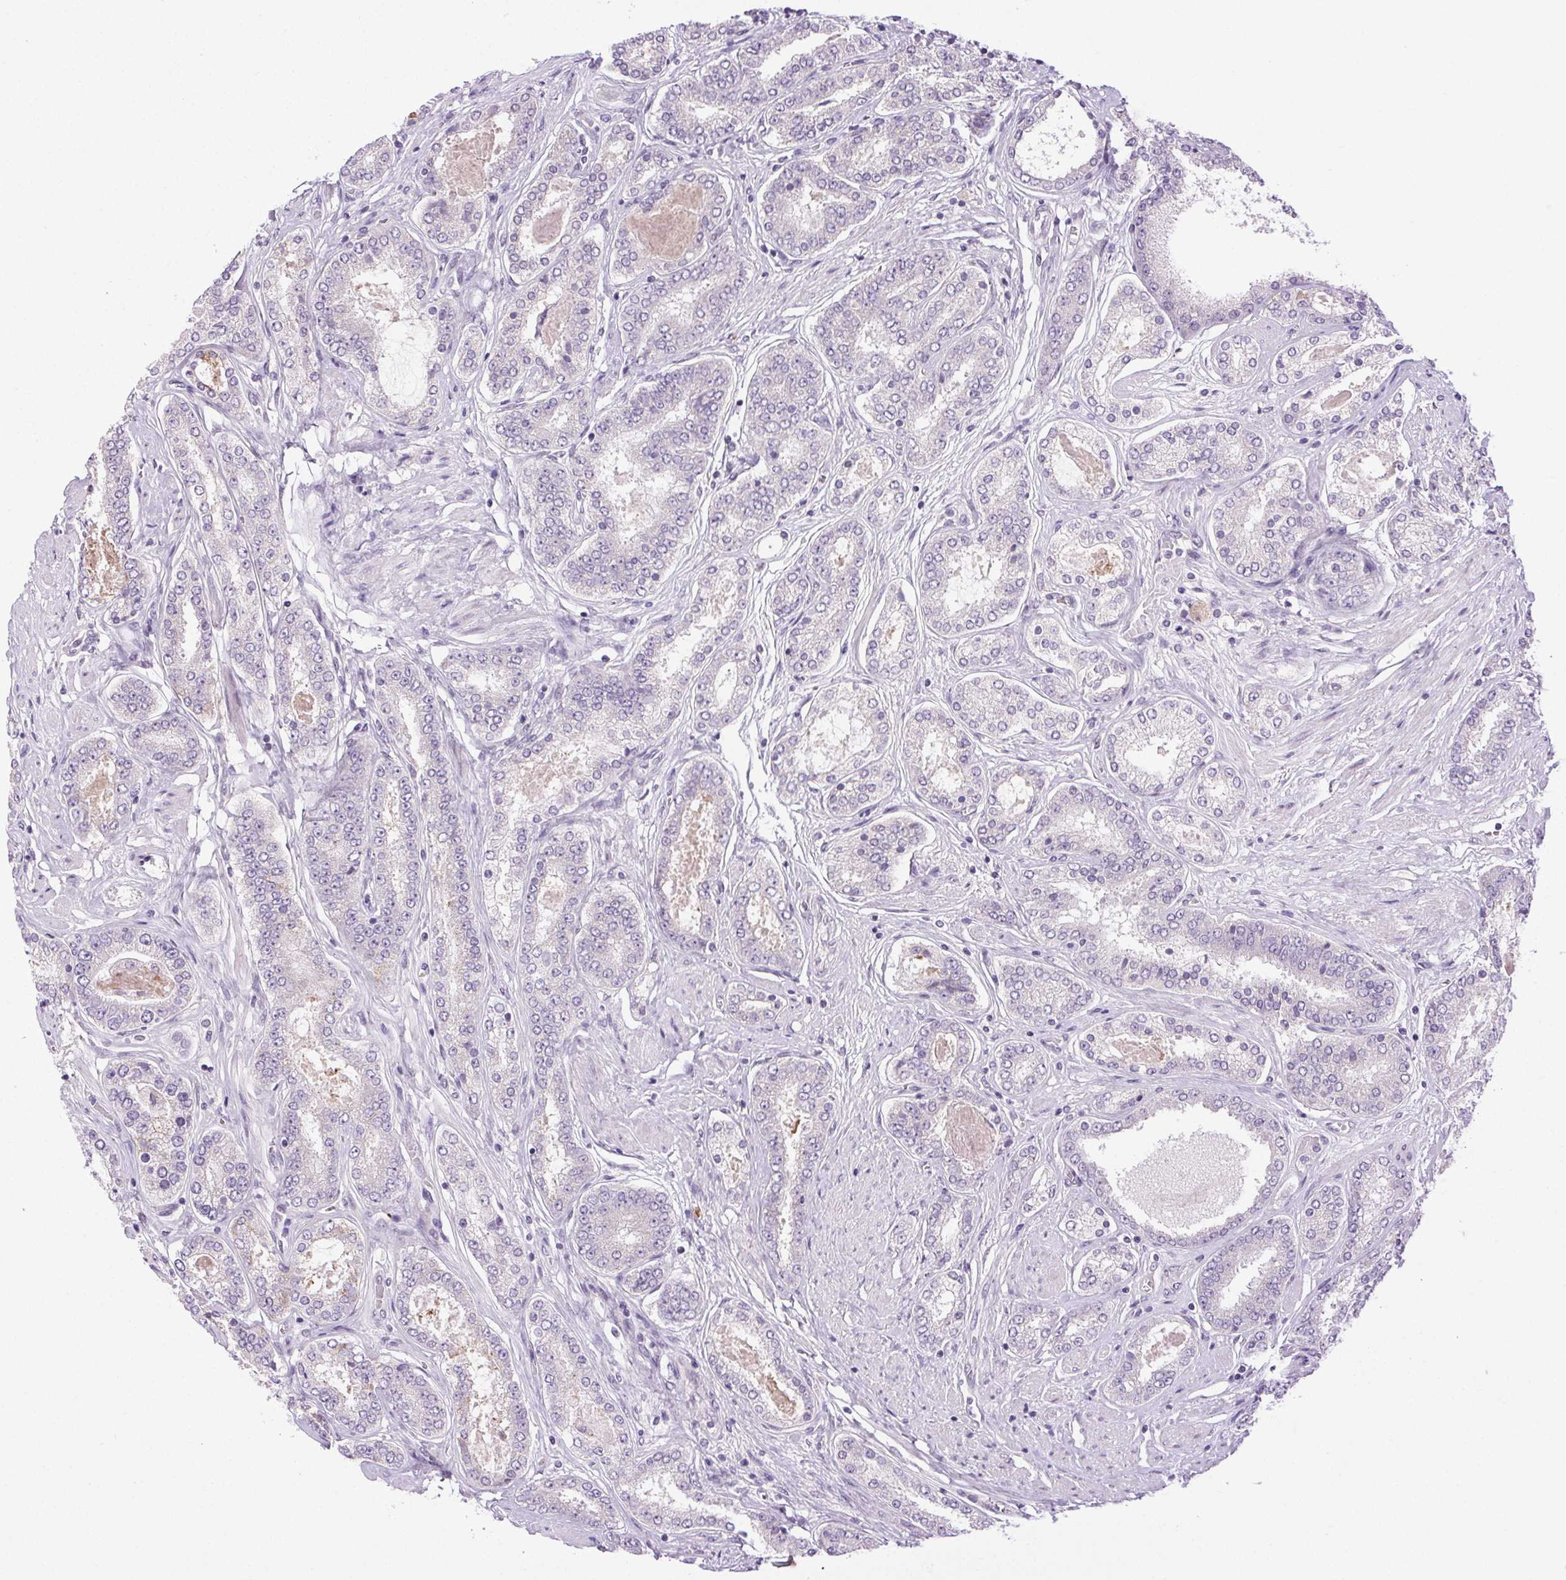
{"staining": {"intensity": "negative", "quantity": "none", "location": "none"}, "tissue": "prostate cancer", "cell_type": "Tumor cells", "image_type": "cancer", "snomed": [{"axis": "morphology", "description": "Adenocarcinoma, High grade"}, {"axis": "topography", "description": "Prostate"}], "caption": "A micrograph of prostate adenocarcinoma (high-grade) stained for a protein demonstrates no brown staining in tumor cells.", "gene": "SYT11", "patient": {"sex": "male", "age": 63}}